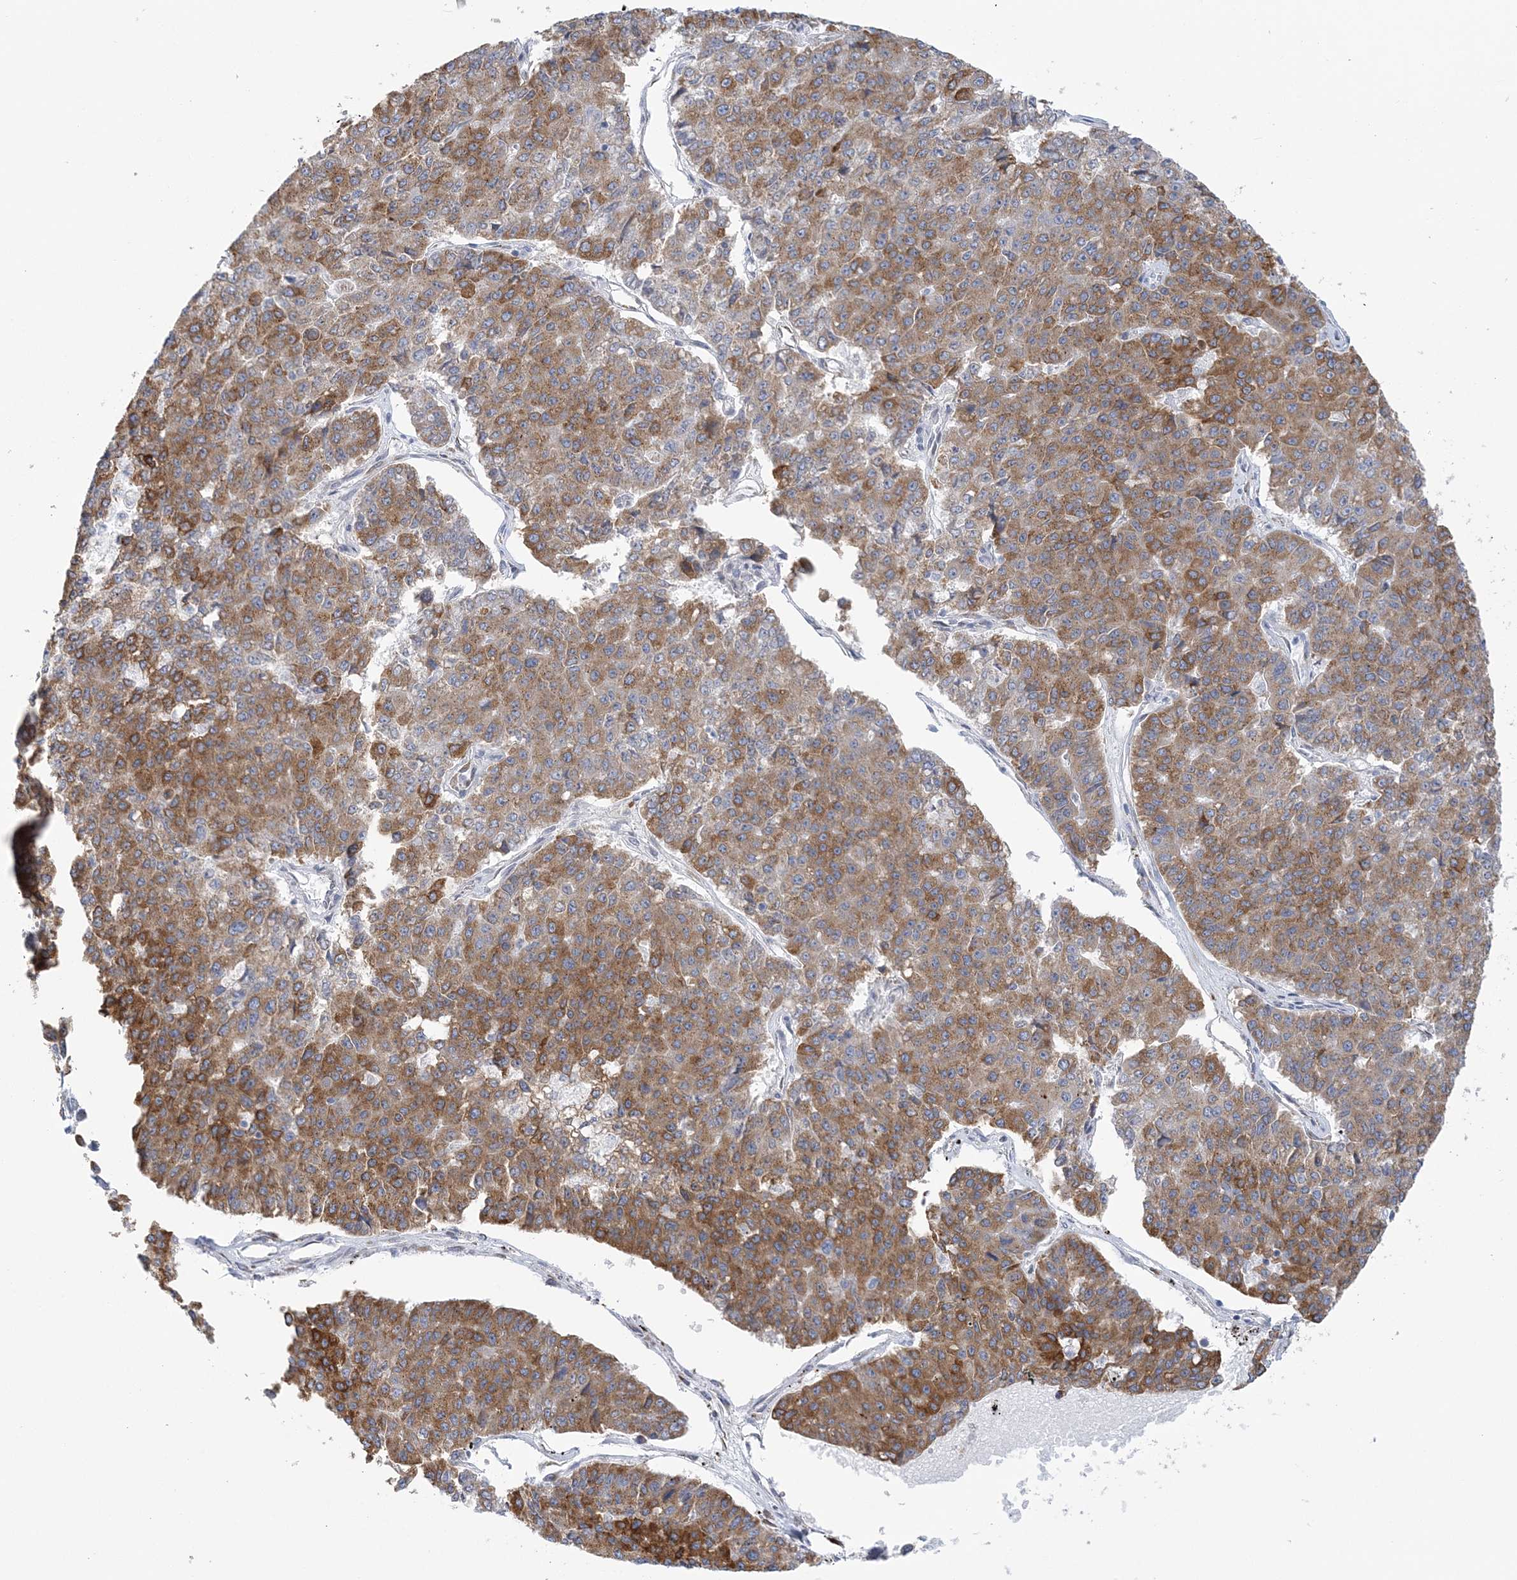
{"staining": {"intensity": "moderate", "quantity": ">75%", "location": "cytoplasmic/membranous"}, "tissue": "pancreatic cancer", "cell_type": "Tumor cells", "image_type": "cancer", "snomed": [{"axis": "morphology", "description": "Adenocarcinoma, NOS"}, {"axis": "topography", "description": "Pancreas"}], "caption": "The image demonstrates immunohistochemical staining of pancreatic cancer. There is moderate cytoplasmic/membranous expression is seen in approximately >75% of tumor cells. (DAB IHC with brightfield microscopy, high magnification).", "gene": "PLEKHG4B", "patient": {"sex": "male", "age": 50}}